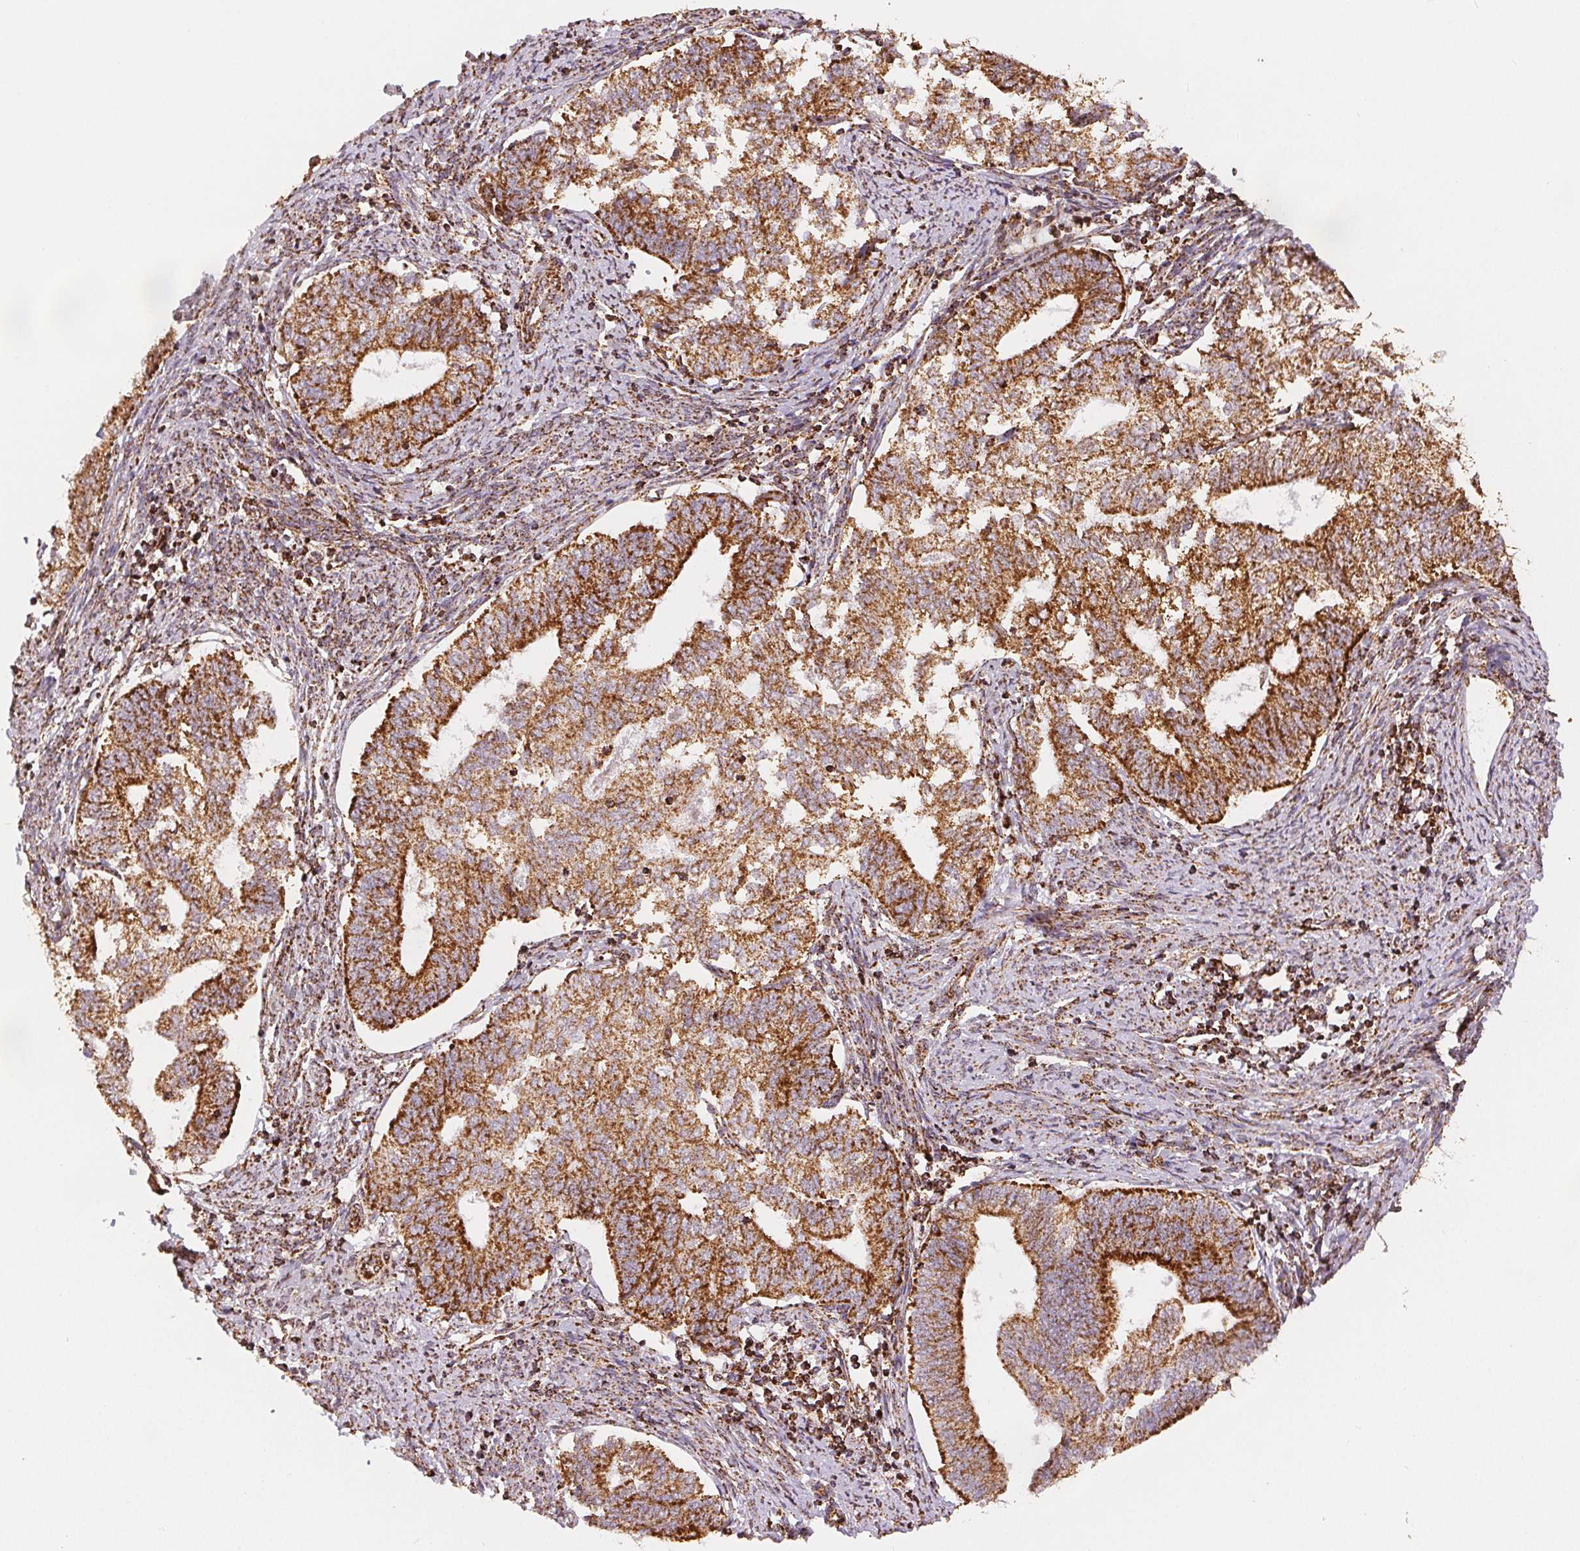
{"staining": {"intensity": "strong", "quantity": ">75%", "location": "cytoplasmic/membranous"}, "tissue": "endometrial cancer", "cell_type": "Tumor cells", "image_type": "cancer", "snomed": [{"axis": "morphology", "description": "Adenocarcinoma, NOS"}, {"axis": "topography", "description": "Endometrium"}], "caption": "The histopathology image reveals staining of endometrial cancer (adenocarcinoma), revealing strong cytoplasmic/membranous protein staining (brown color) within tumor cells.", "gene": "SDHB", "patient": {"sex": "female", "age": 65}}